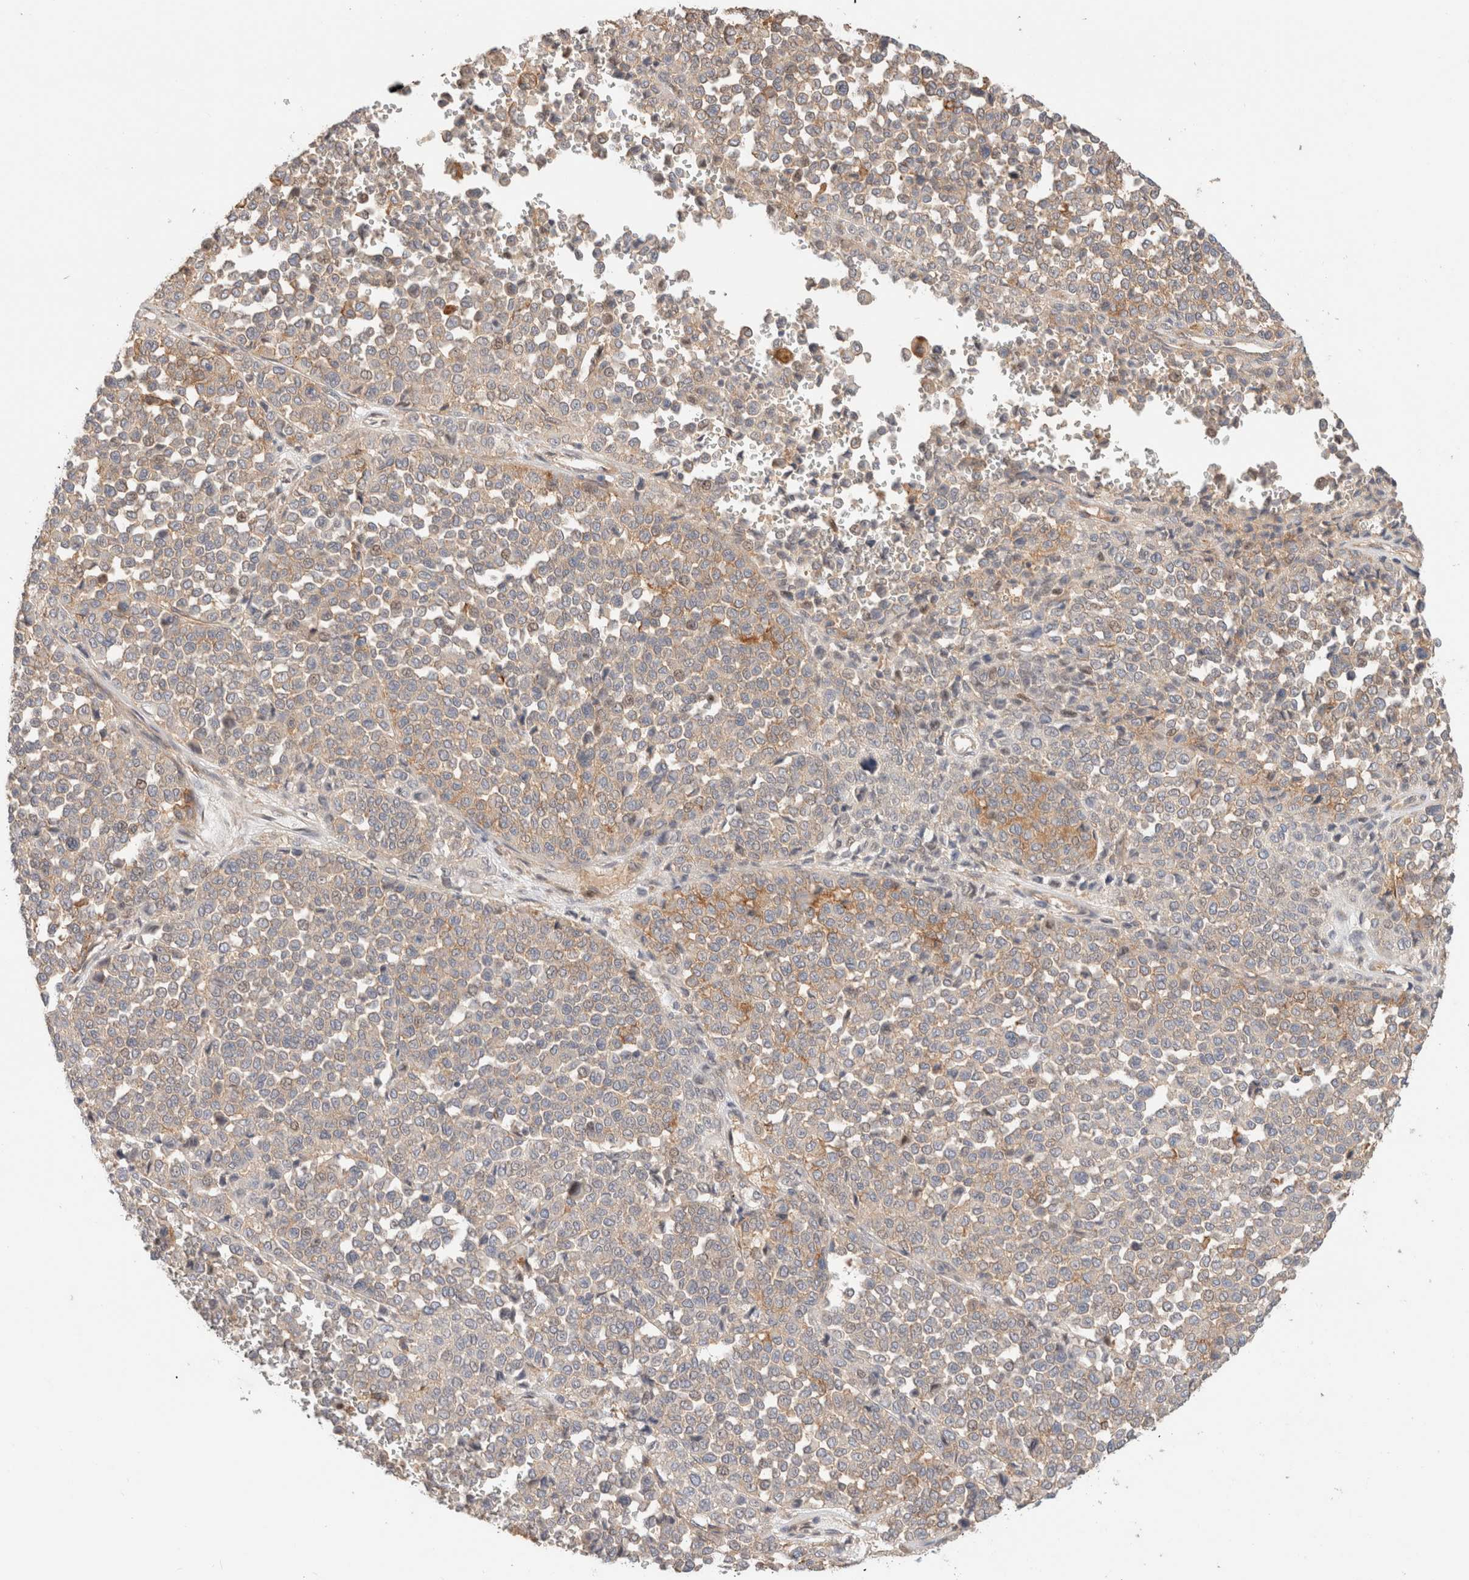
{"staining": {"intensity": "weak", "quantity": "<25%", "location": "cytoplasmic/membranous"}, "tissue": "melanoma", "cell_type": "Tumor cells", "image_type": "cancer", "snomed": [{"axis": "morphology", "description": "Malignant melanoma, Metastatic site"}, {"axis": "topography", "description": "Pancreas"}], "caption": "IHC image of neoplastic tissue: human melanoma stained with DAB (3,3'-diaminobenzidine) shows no significant protein staining in tumor cells.", "gene": "ID3", "patient": {"sex": "female", "age": 30}}